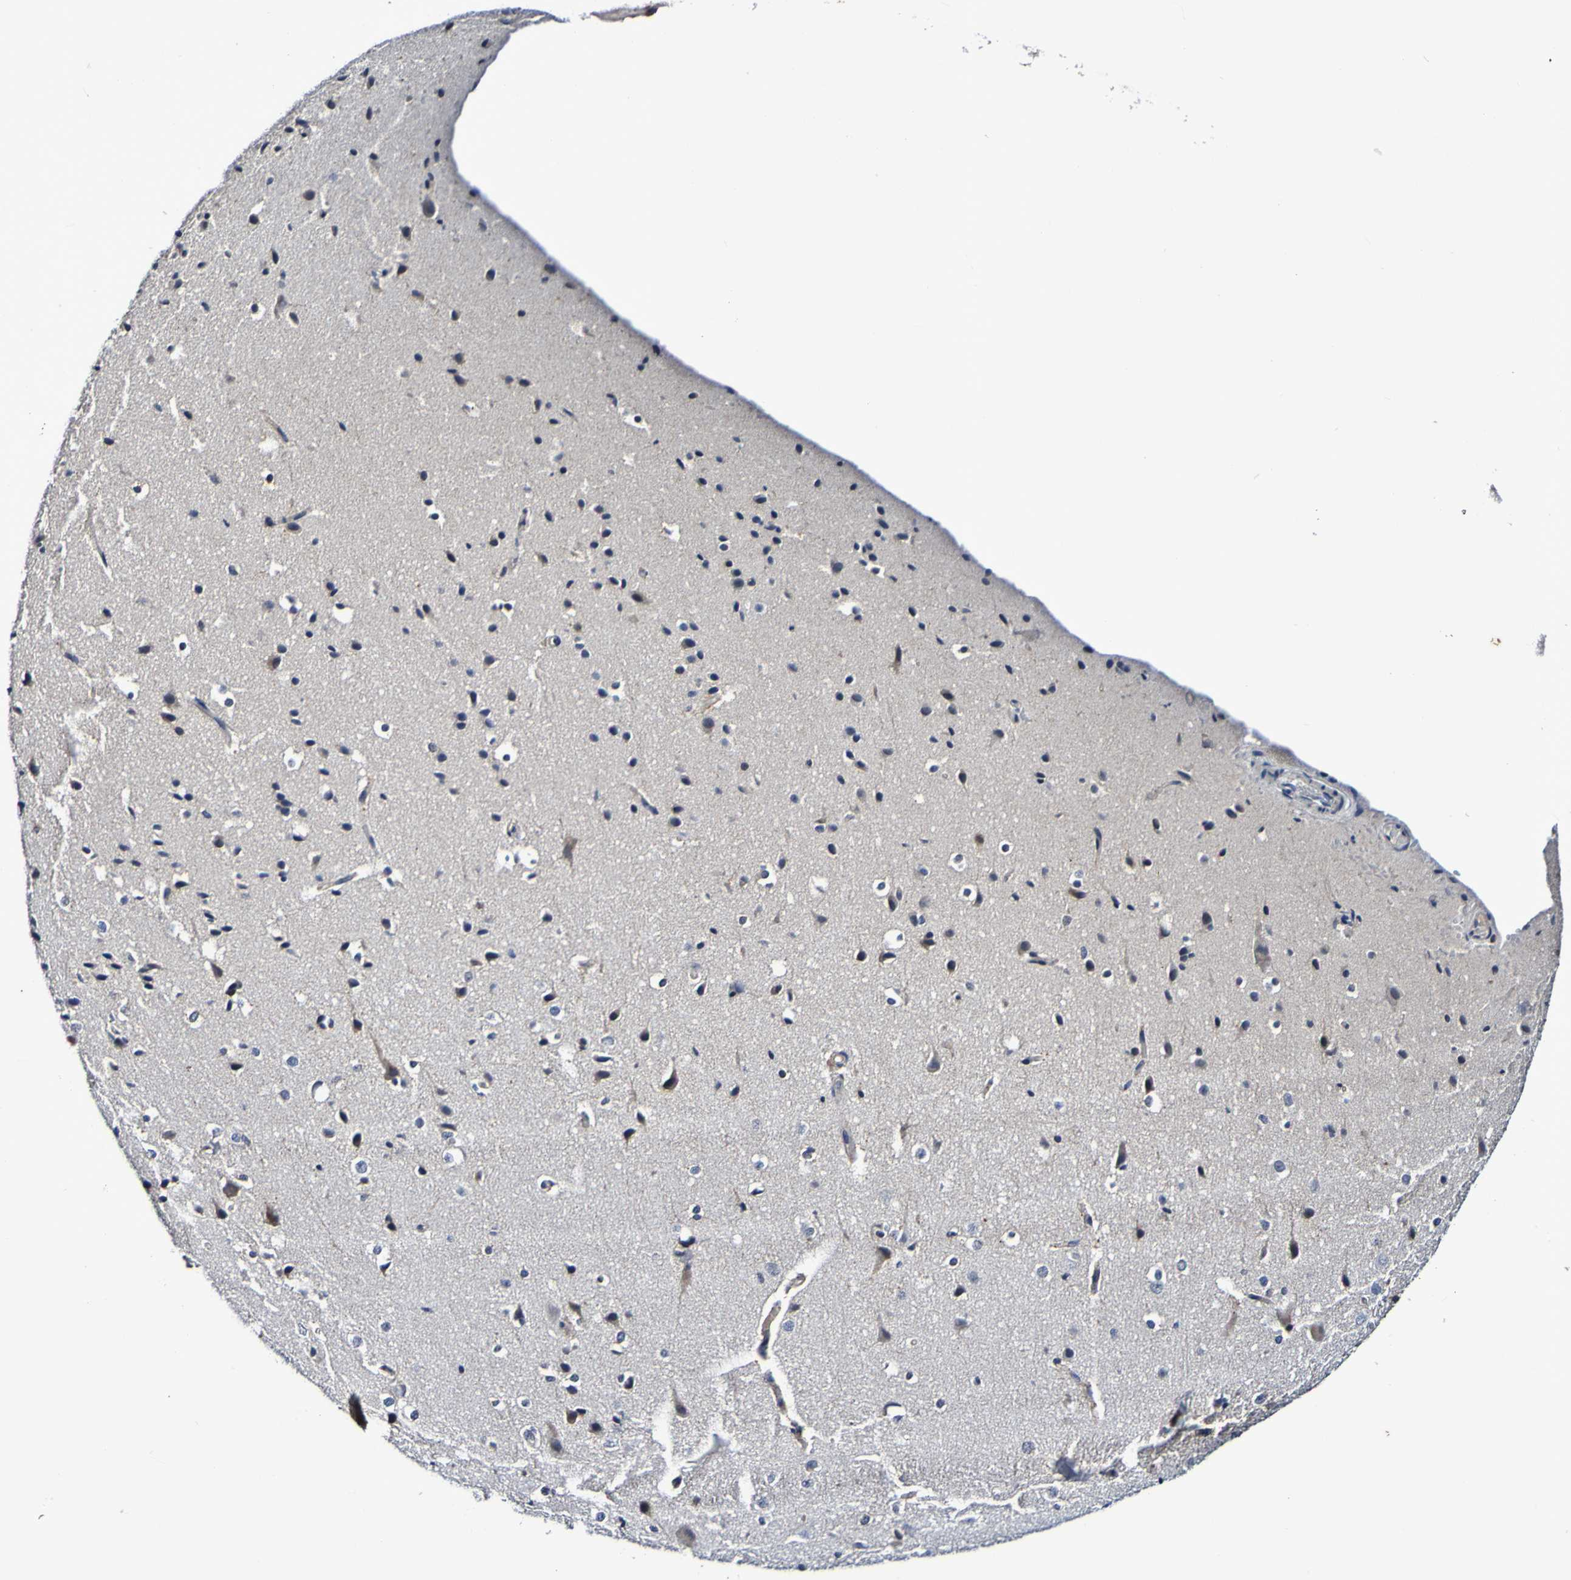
{"staining": {"intensity": "negative", "quantity": "none", "location": "none"}, "tissue": "cerebral cortex", "cell_type": "Endothelial cells", "image_type": "normal", "snomed": [{"axis": "morphology", "description": "Normal tissue, NOS"}, {"axis": "morphology", "description": "Developmental malformation"}, {"axis": "topography", "description": "Cerebral cortex"}], "caption": "Immunohistochemical staining of unremarkable human cerebral cortex displays no significant expression in endothelial cells.", "gene": "PTP4A2", "patient": {"sex": "female", "age": 30}}